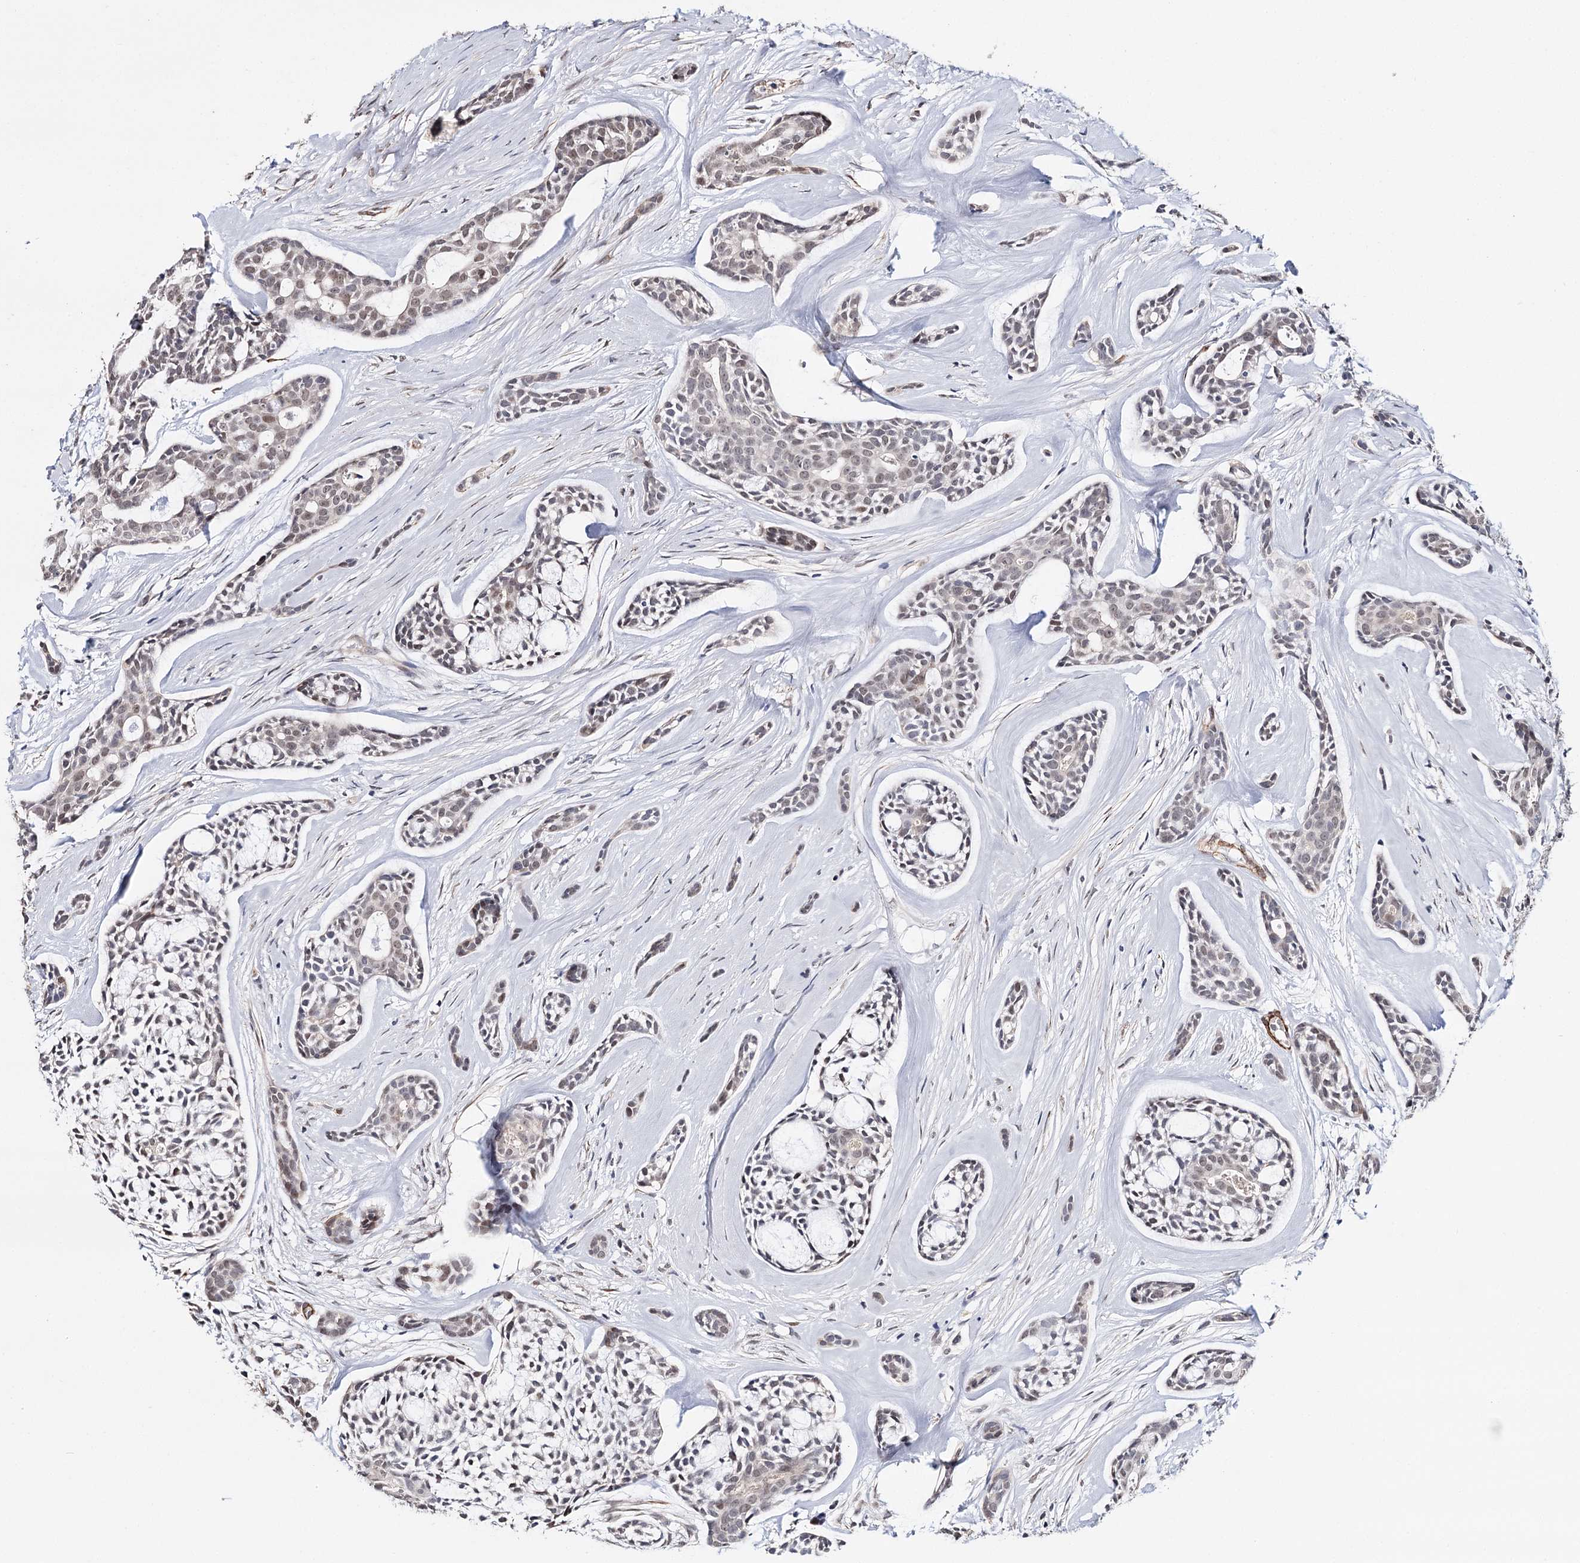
{"staining": {"intensity": "weak", "quantity": "<25%", "location": "nuclear"}, "tissue": "head and neck cancer", "cell_type": "Tumor cells", "image_type": "cancer", "snomed": [{"axis": "morphology", "description": "Adenocarcinoma, NOS"}, {"axis": "topography", "description": "Subcutis"}, {"axis": "topography", "description": "Head-Neck"}], "caption": "DAB (3,3'-diaminobenzidine) immunohistochemical staining of human head and neck cancer shows no significant expression in tumor cells.", "gene": "CFAP46", "patient": {"sex": "female", "age": 73}}